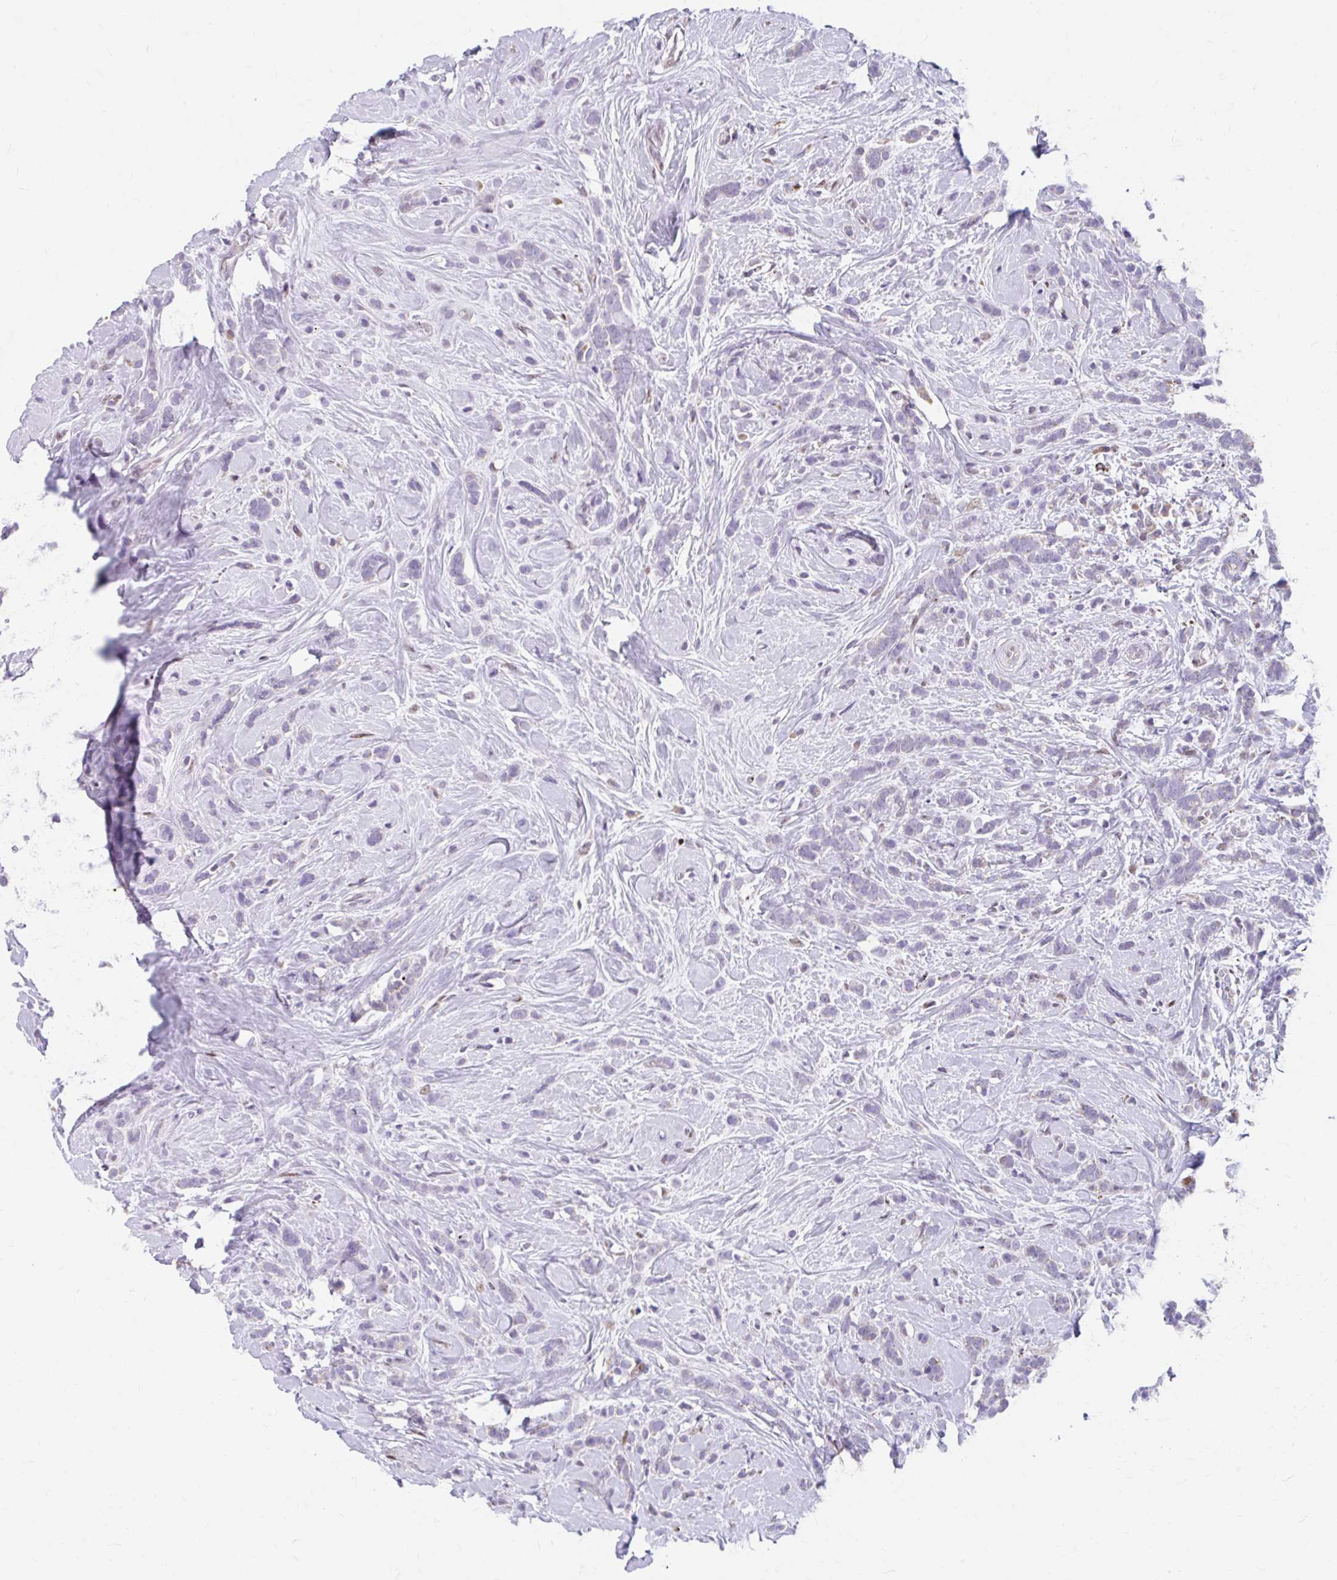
{"staining": {"intensity": "negative", "quantity": "none", "location": "none"}, "tissue": "breast cancer", "cell_type": "Tumor cells", "image_type": "cancer", "snomed": [{"axis": "morphology", "description": "Lobular carcinoma"}, {"axis": "topography", "description": "Breast"}], "caption": "Immunohistochemical staining of breast cancer (lobular carcinoma) displays no significant staining in tumor cells.", "gene": "BEAN1", "patient": {"sex": "female", "age": 58}}